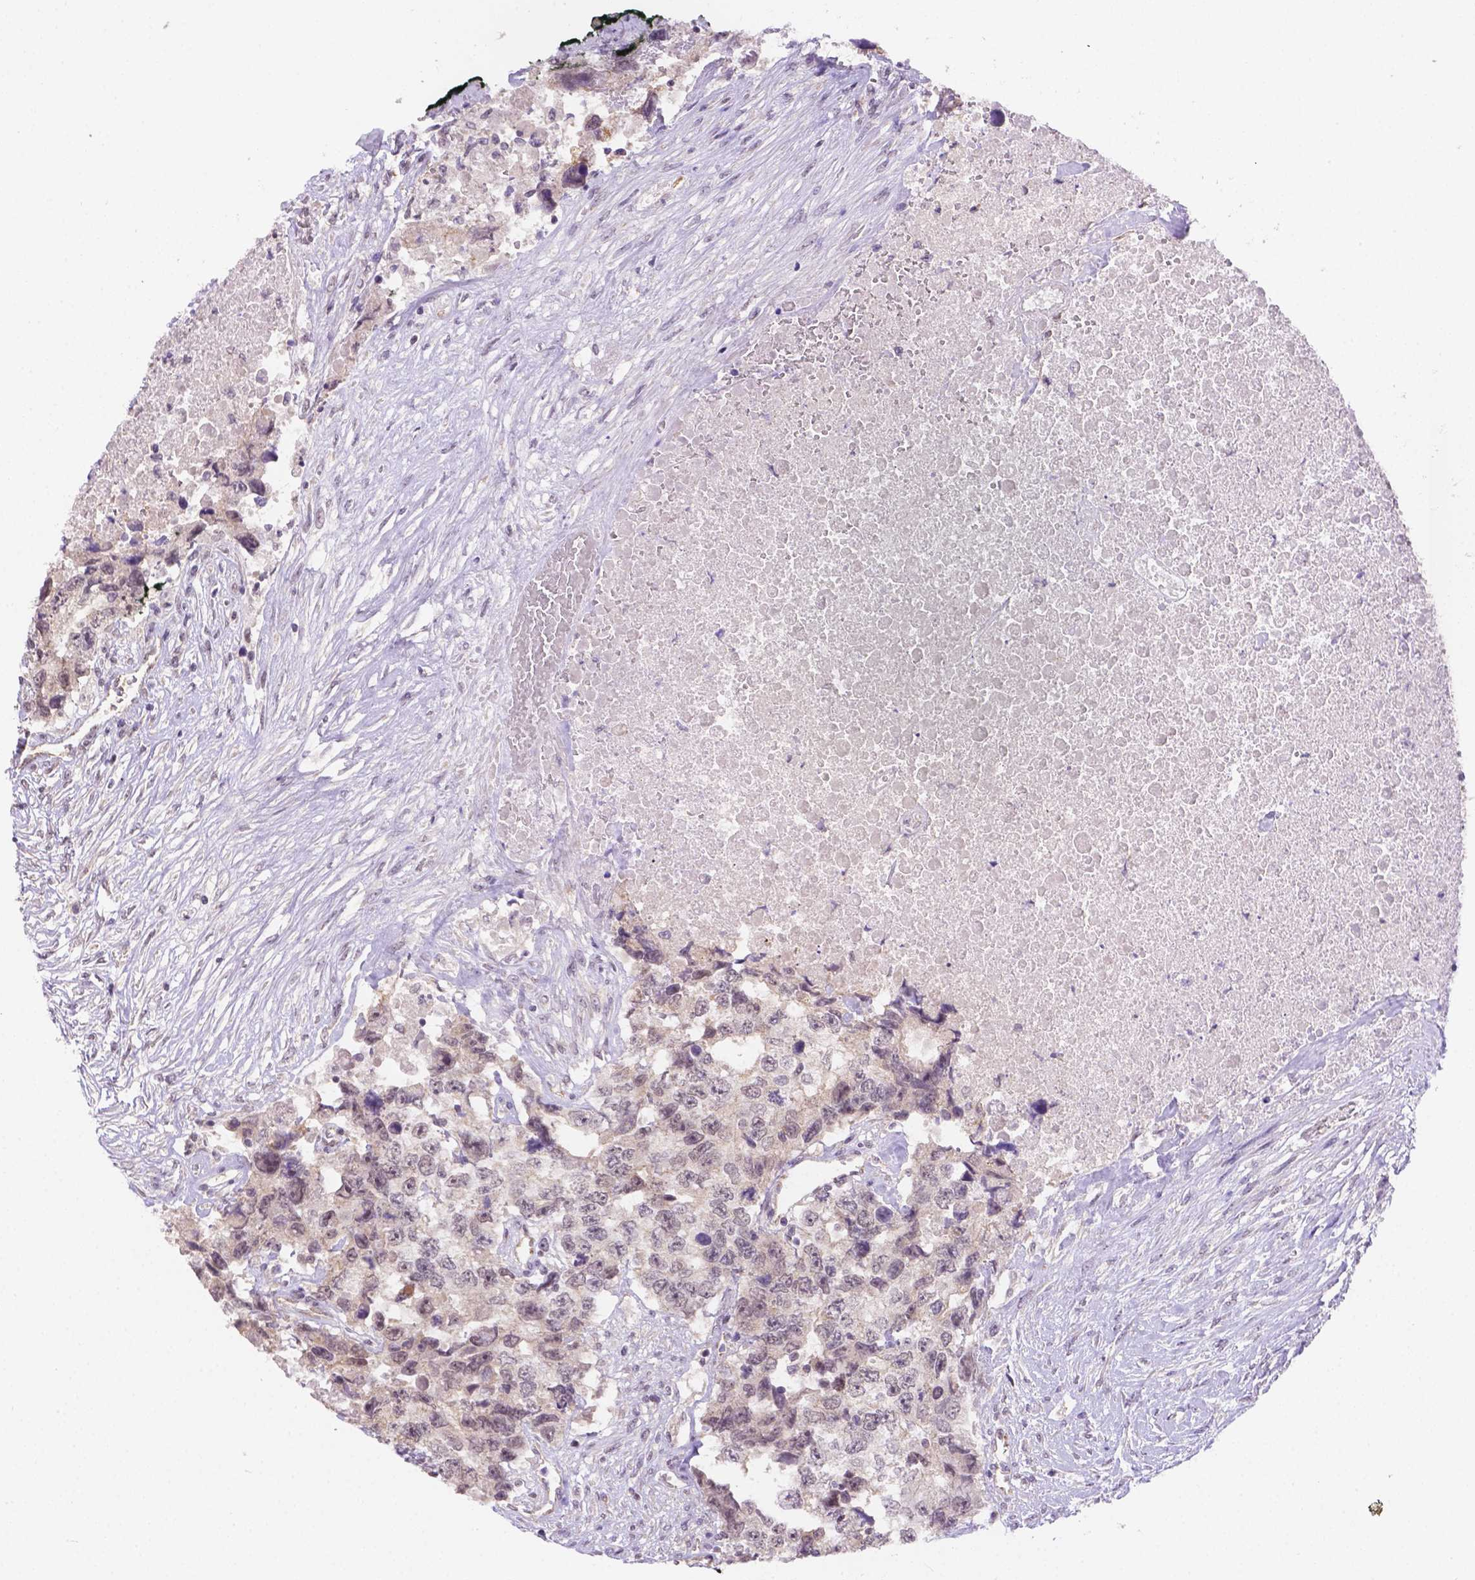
{"staining": {"intensity": "negative", "quantity": "none", "location": "none"}, "tissue": "testis cancer", "cell_type": "Tumor cells", "image_type": "cancer", "snomed": [{"axis": "morphology", "description": "Carcinoma, Embryonal, NOS"}, {"axis": "topography", "description": "Testis"}], "caption": "High magnification brightfield microscopy of testis cancer (embryonal carcinoma) stained with DAB (3,3'-diaminobenzidine) (brown) and counterstained with hematoxylin (blue): tumor cells show no significant staining. (DAB (3,3'-diaminobenzidine) immunohistochemistry visualized using brightfield microscopy, high magnification).", "gene": "NXPE2", "patient": {"sex": "male", "age": 24}}